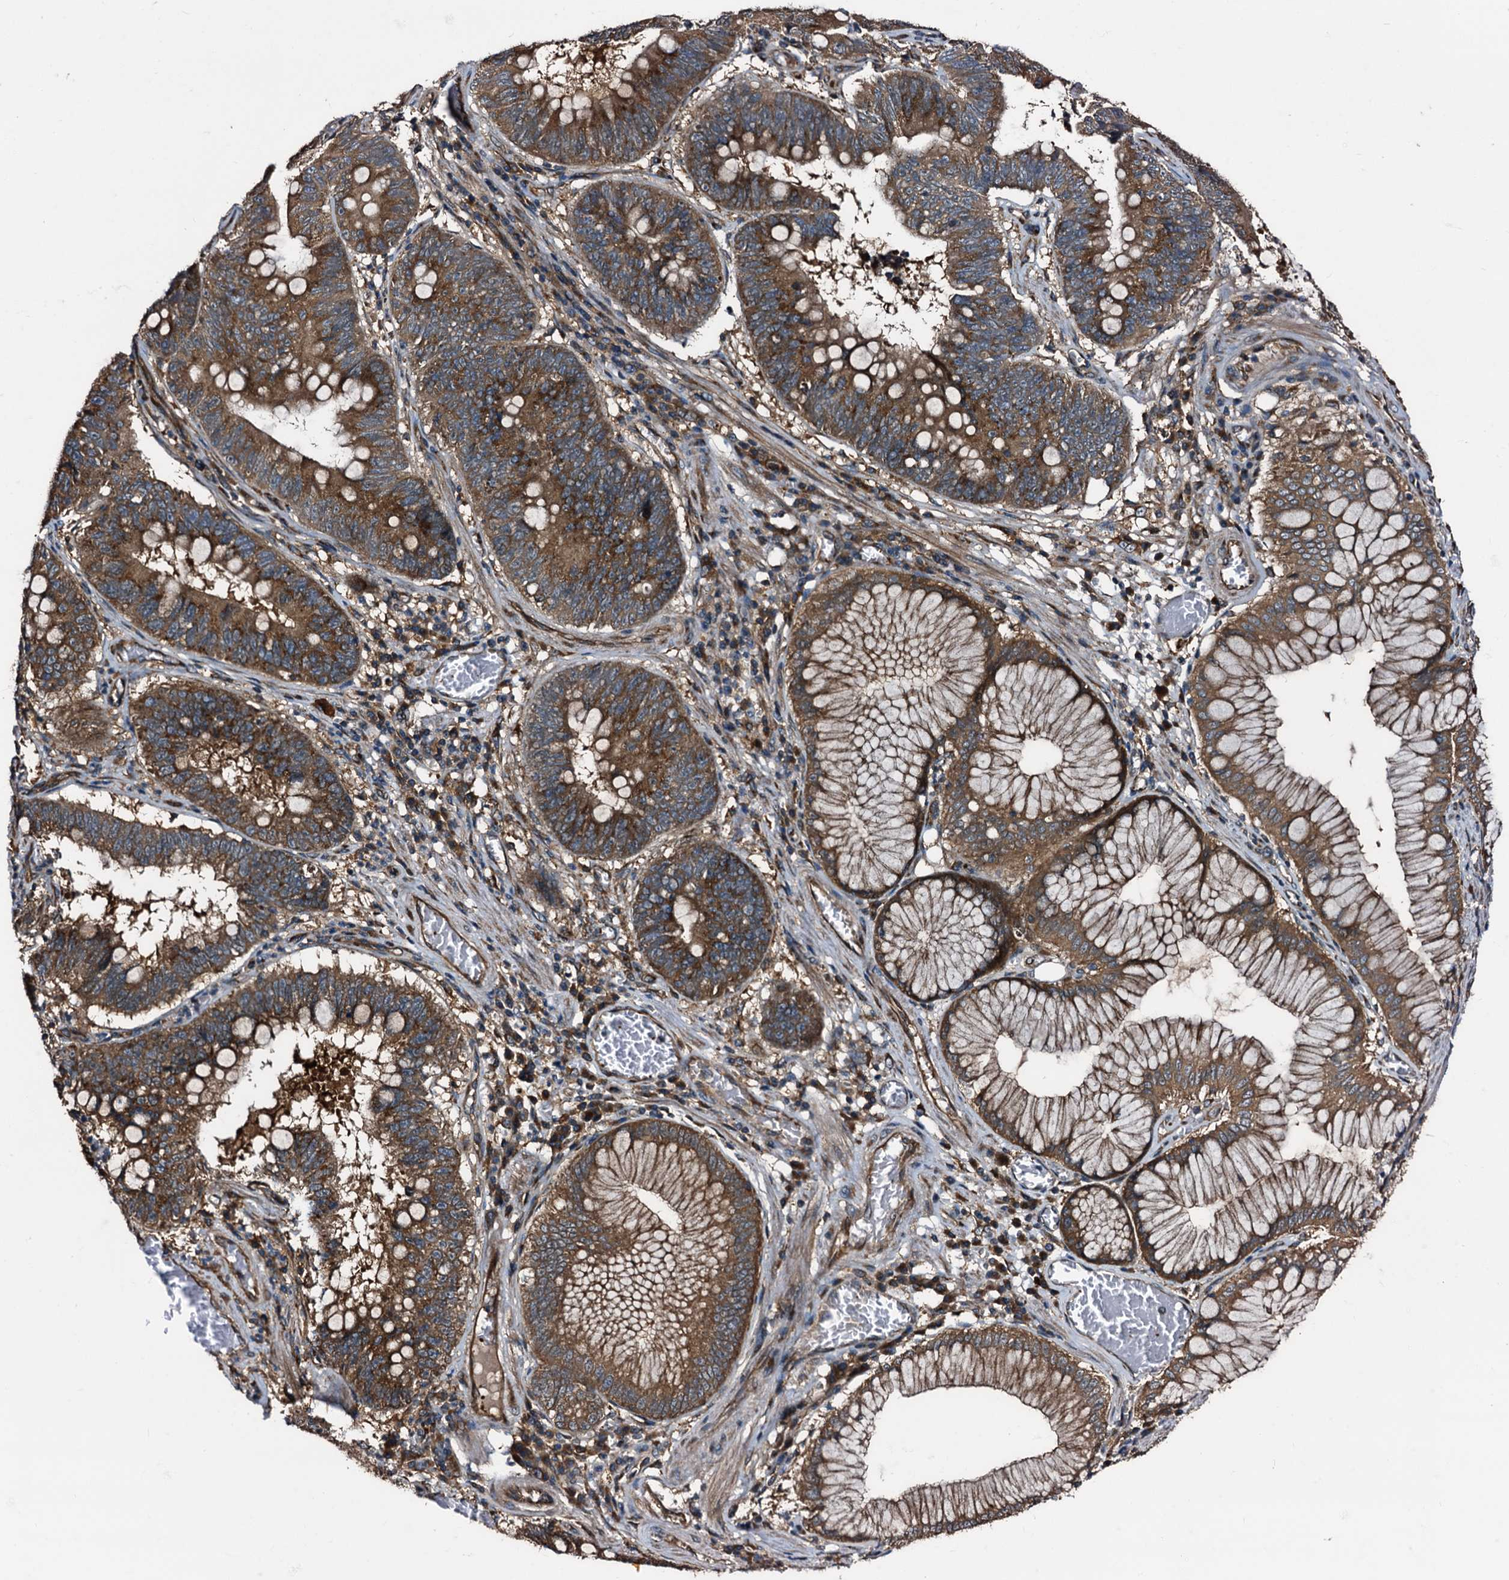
{"staining": {"intensity": "strong", "quantity": ">75%", "location": "cytoplasmic/membranous"}, "tissue": "stomach cancer", "cell_type": "Tumor cells", "image_type": "cancer", "snomed": [{"axis": "morphology", "description": "Adenocarcinoma, NOS"}, {"axis": "topography", "description": "Stomach"}], "caption": "This histopathology image shows immunohistochemistry staining of stomach cancer (adenocarcinoma), with high strong cytoplasmic/membranous expression in about >75% of tumor cells.", "gene": "PEX5", "patient": {"sex": "male", "age": 59}}